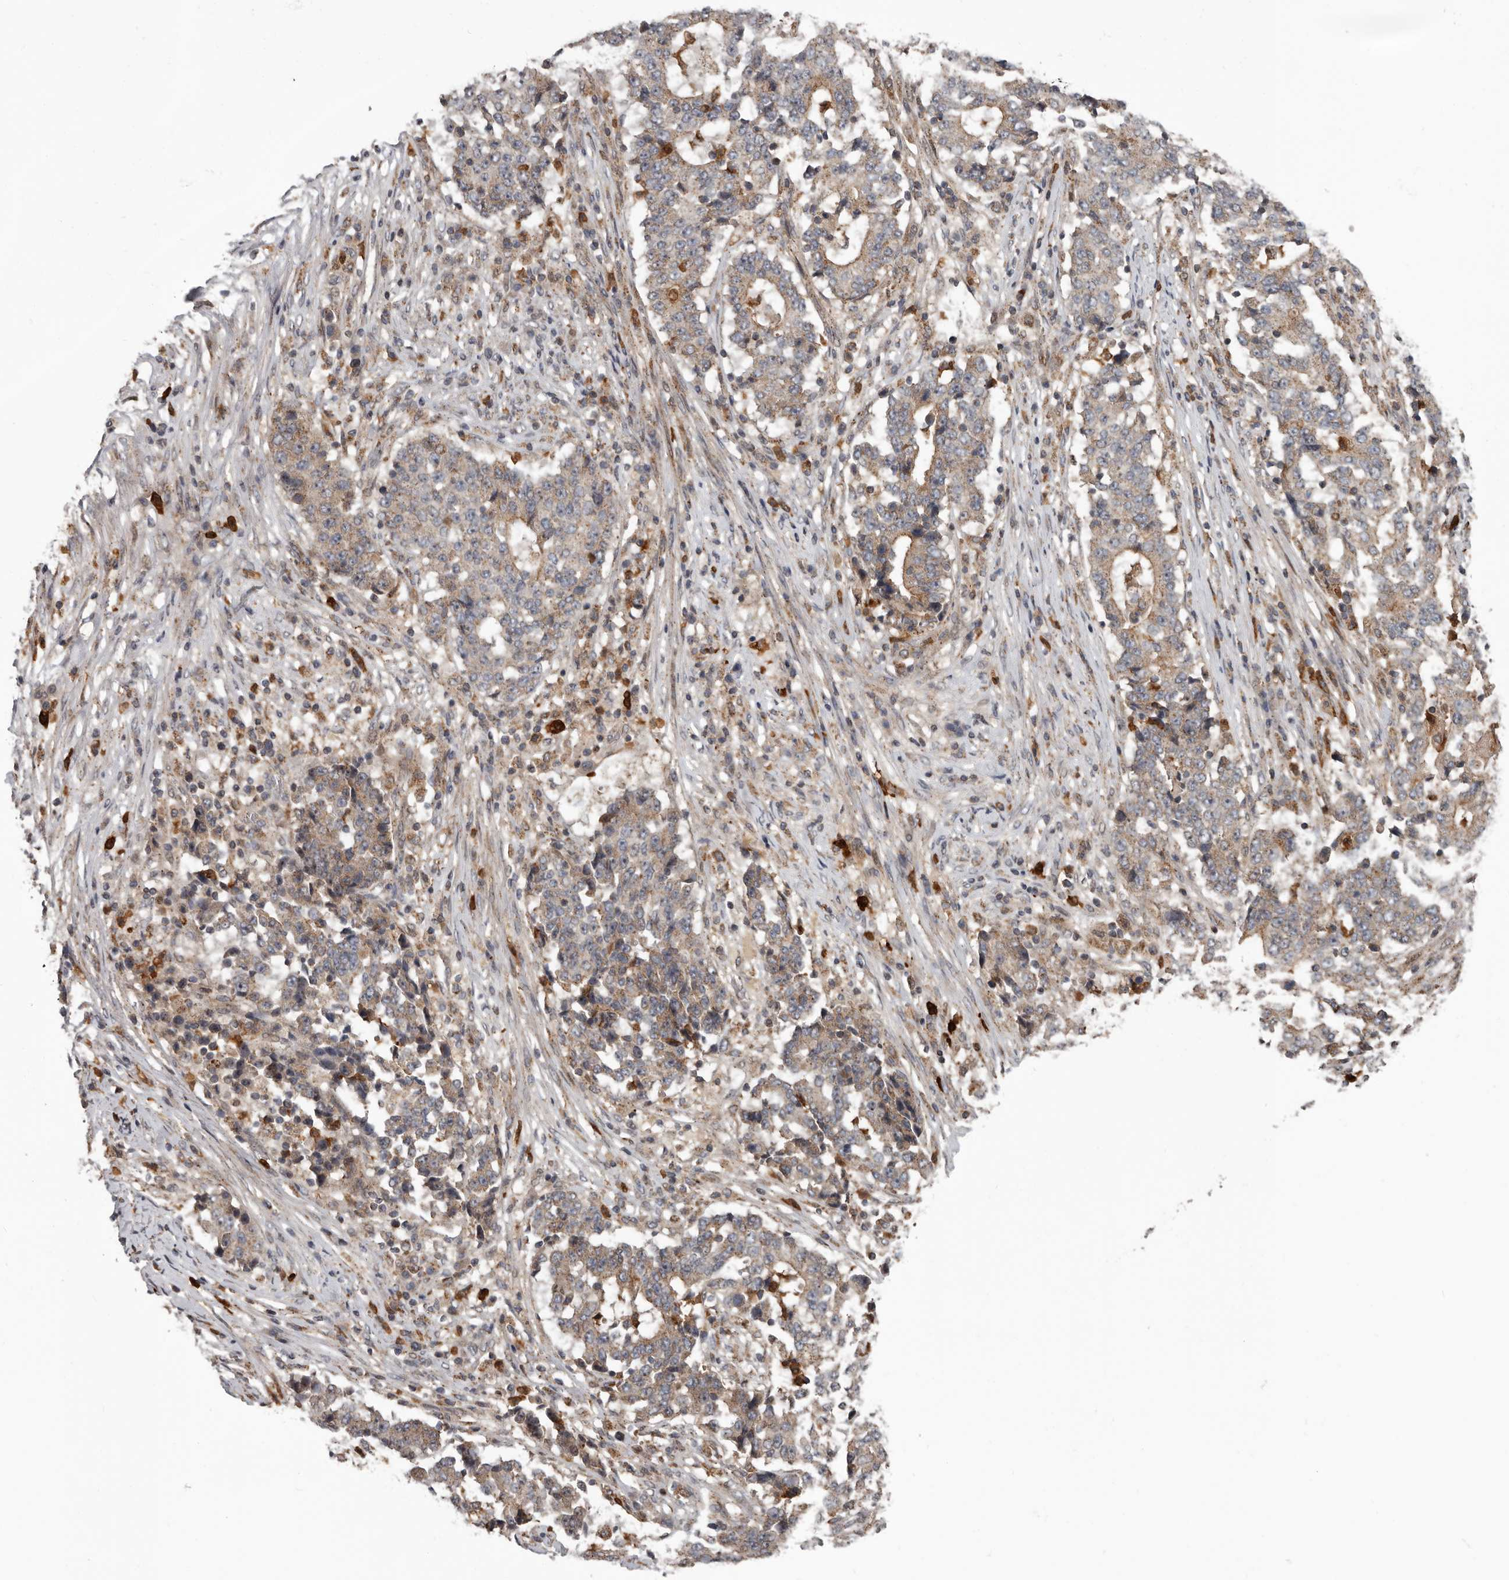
{"staining": {"intensity": "weak", "quantity": ">75%", "location": "cytoplasmic/membranous"}, "tissue": "stomach cancer", "cell_type": "Tumor cells", "image_type": "cancer", "snomed": [{"axis": "morphology", "description": "Adenocarcinoma, NOS"}, {"axis": "topography", "description": "Stomach"}], "caption": "Weak cytoplasmic/membranous positivity is present in approximately >75% of tumor cells in adenocarcinoma (stomach).", "gene": "FGFR4", "patient": {"sex": "male", "age": 59}}